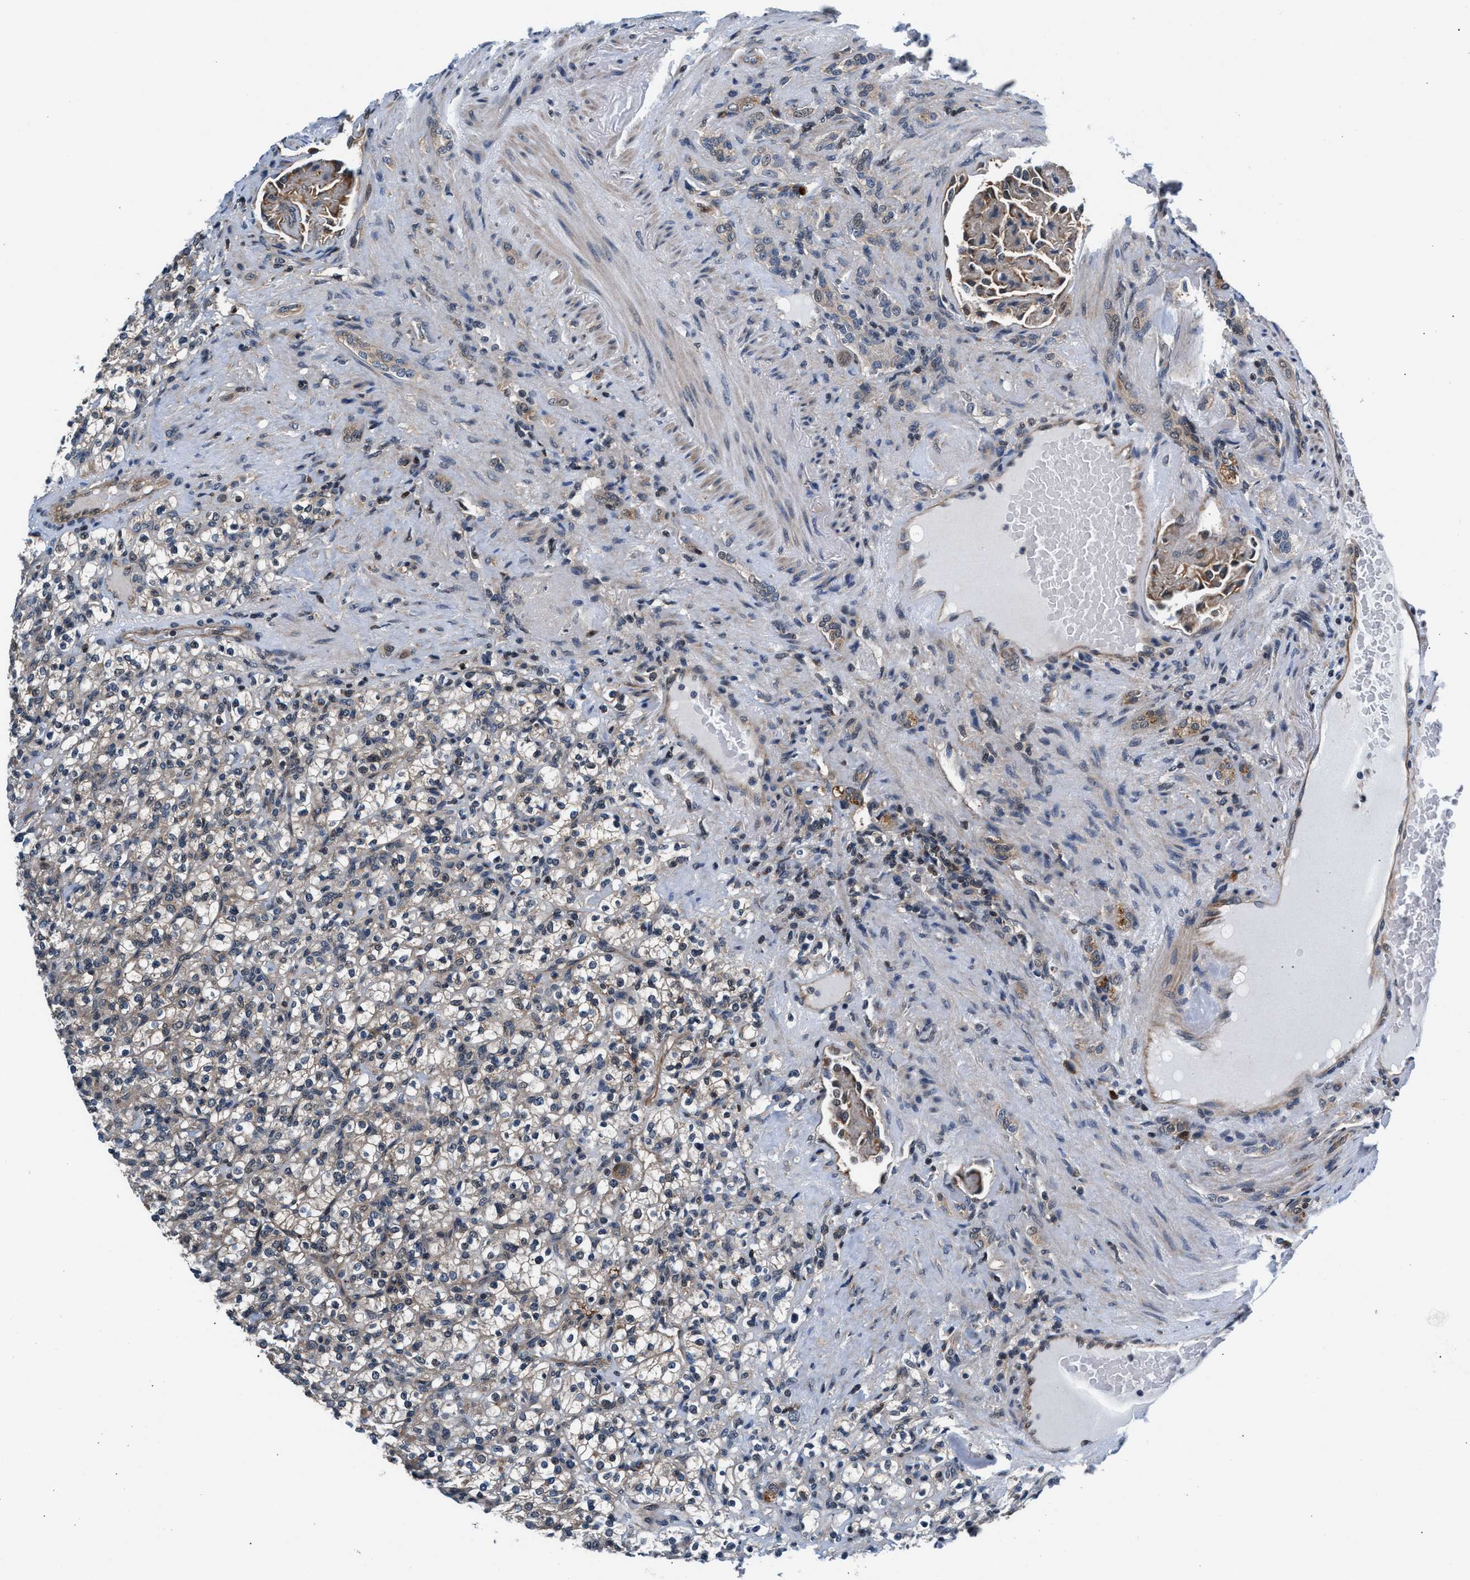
{"staining": {"intensity": "negative", "quantity": "none", "location": "none"}, "tissue": "renal cancer", "cell_type": "Tumor cells", "image_type": "cancer", "snomed": [{"axis": "morphology", "description": "Normal tissue, NOS"}, {"axis": "morphology", "description": "Adenocarcinoma, NOS"}, {"axis": "topography", "description": "Kidney"}], "caption": "A micrograph of renal cancer (adenocarcinoma) stained for a protein reveals no brown staining in tumor cells.", "gene": "PRPSAP2", "patient": {"sex": "female", "age": 72}}